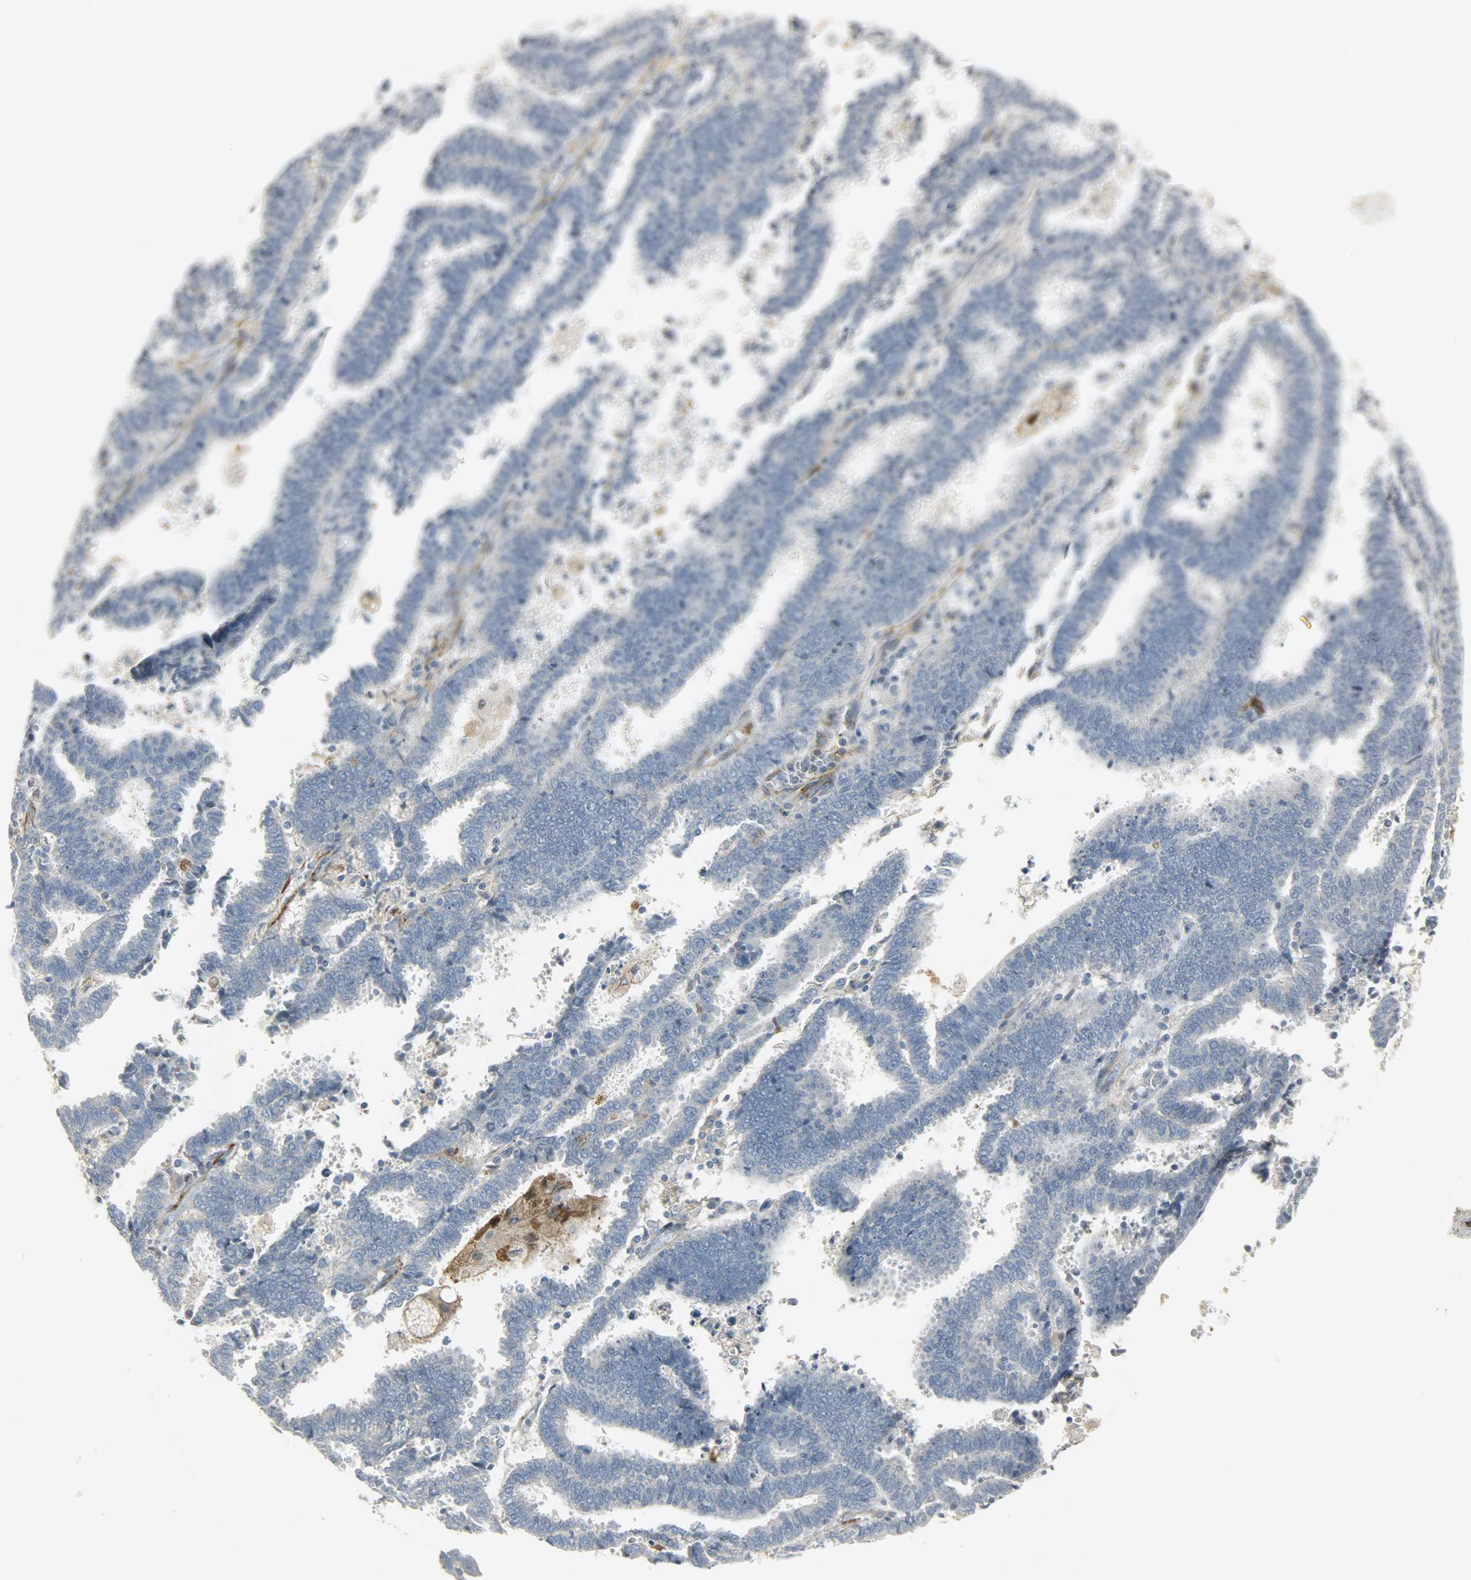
{"staining": {"intensity": "negative", "quantity": "none", "location": "none"}, "tissue": "endometrial cancer", "cell_type": "Tumor cells", "image_type": "cancer", "snomed": [{"axis": "morphology", "description": "Adenocarcinoma, NOS"}, {"axis": "topography", "description": "Uterus"}], "caption": "DAB immunohistochemical staining of endometrial cancer displays no significant positivity in tumor cells.", "gene": "ENPEP", "patient": {"sex": "female", "age": 83}}